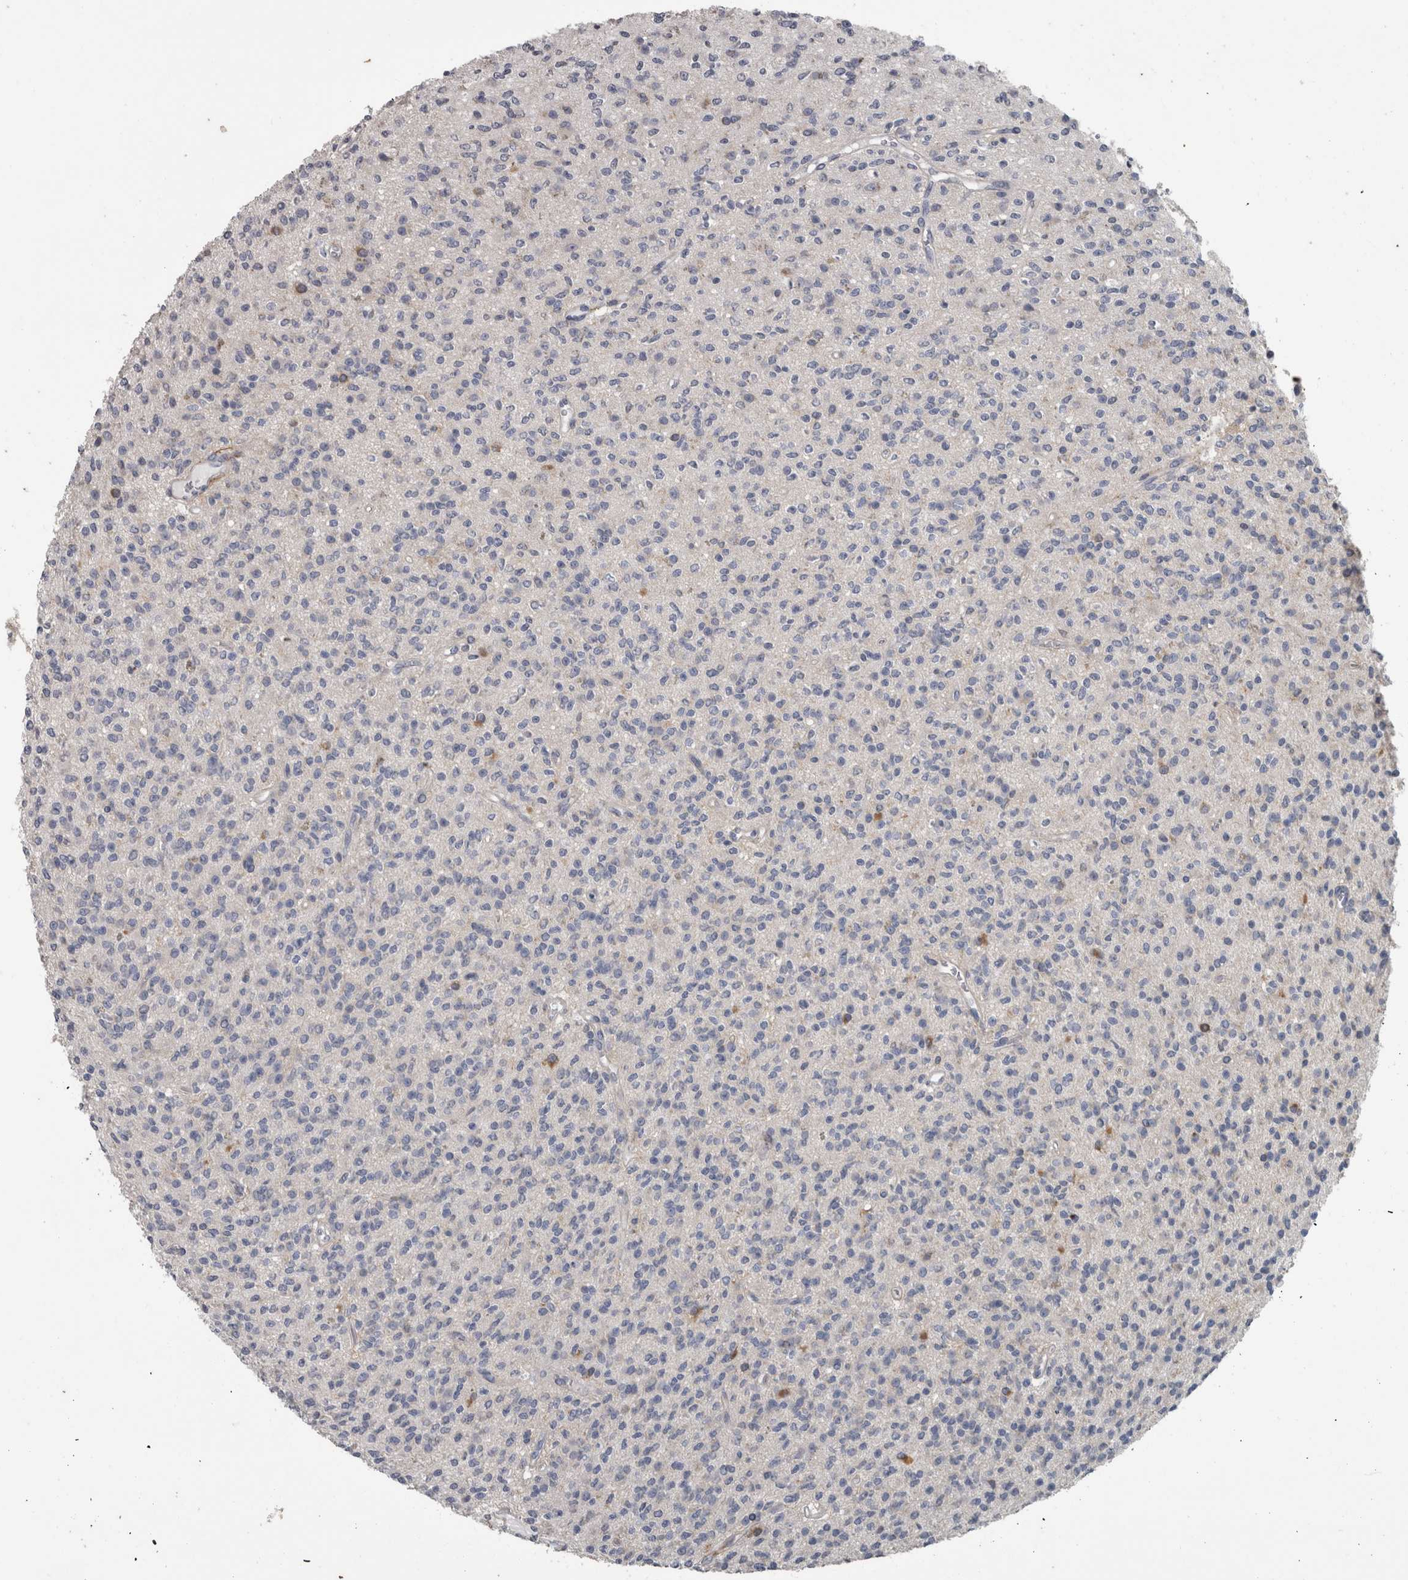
{"staining": {"intensity": "negative", "quantity": "none", "location": "none"}, "tissue": "glioma", "cell_type": "Tumor cells", "image_type": "cancer", "snomed": [{"axis": "morphology", "description": "Glioma, malignant, High grade"}, {"axis": "topography", "description": "Brain"}], "caption": "Protein analysis of glioma reveals no significant expression in tumor cells.", "gene": "EFEMP2", "patient": {"sex": "male", "age": 34}}